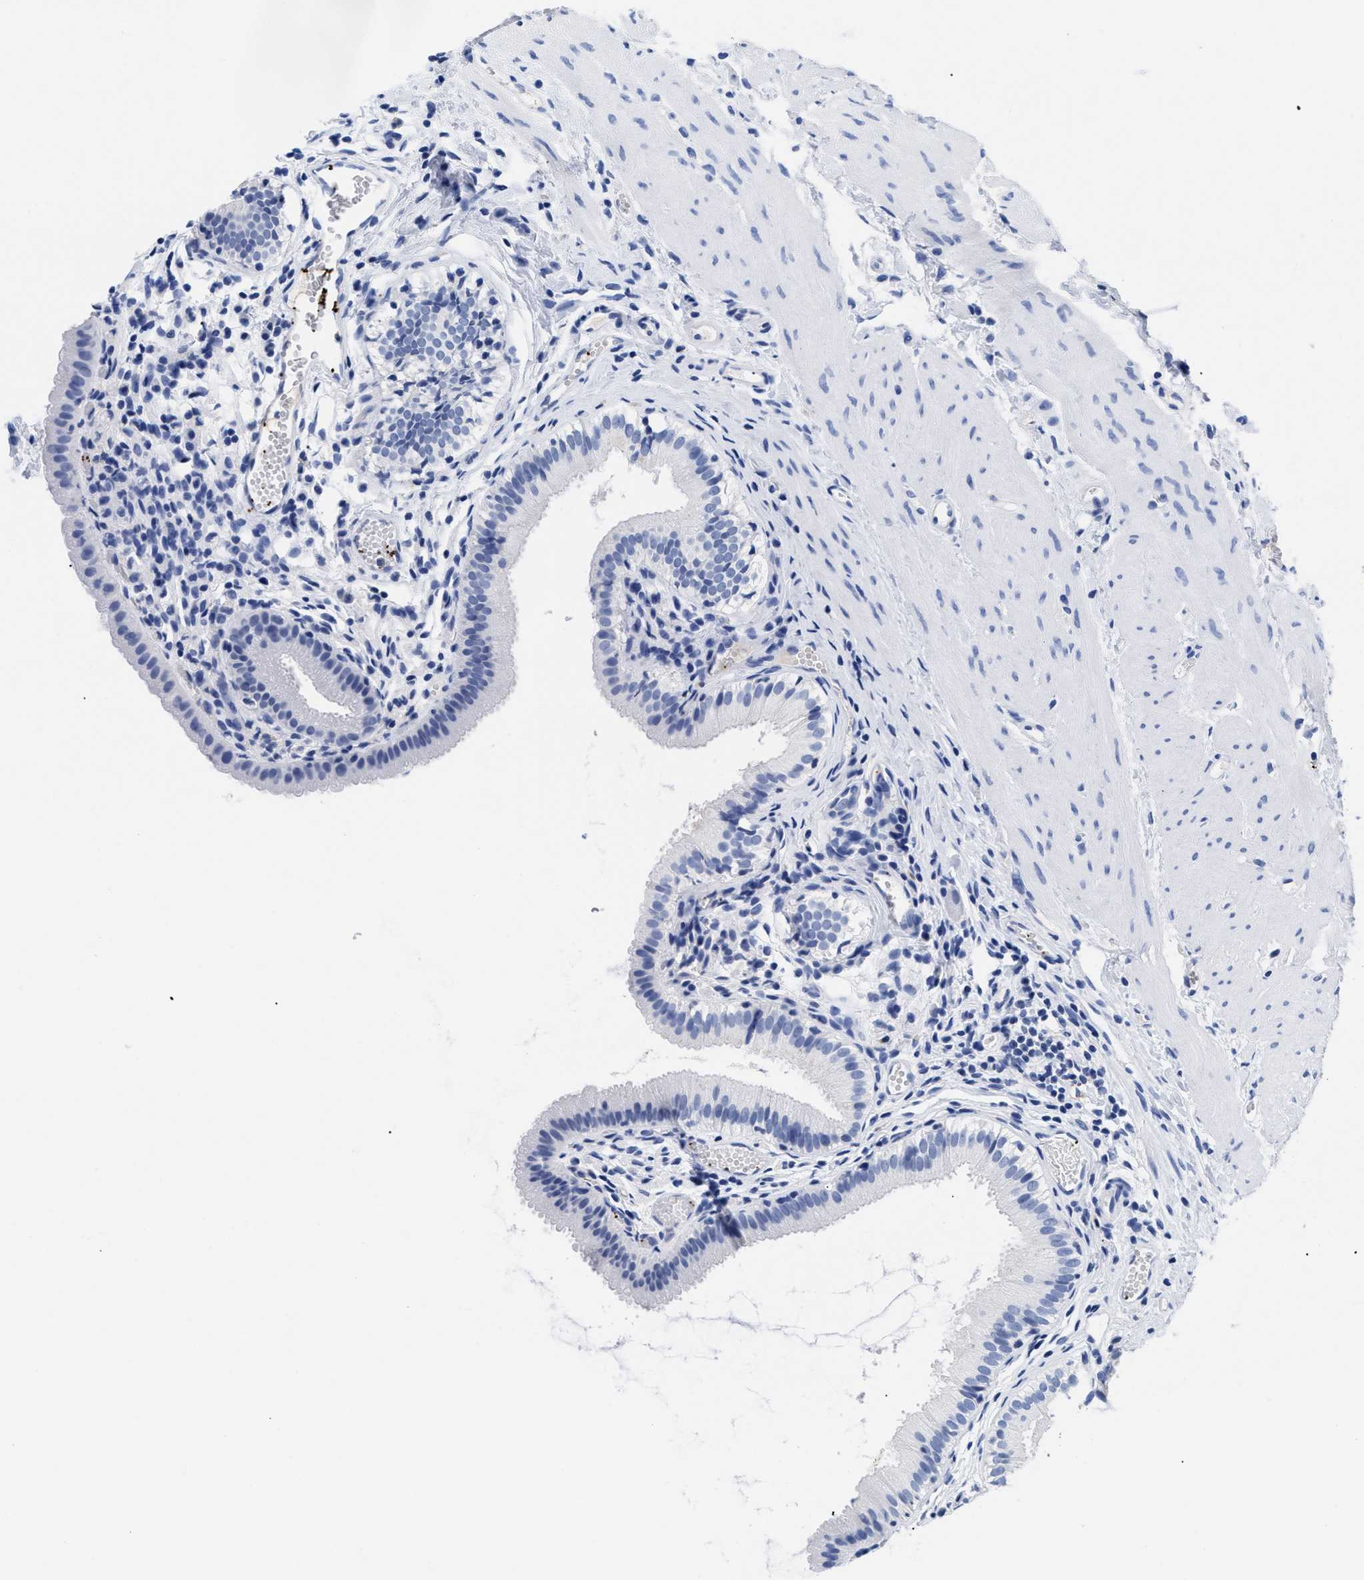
{"staining": {"intensity": "negative", "quantity": "none", "location": "none"}, "tissue": "gallbladder", "cell_type": "Glandular cells", "image_type": "normal", "snomed": [{"axis": "morphology", "description": "Normal tissue, NOS"}, {"axis": "topography", "description": "Gallbladder"}], "caption": "Unremarkable gallbladder was stained to show a protein in brown. There is no significant expression in glandular cells. (Brightfield microscopy of DAB (3,3'-diaminobenzidine) immunohistochemistry at high magnification).", "gene": "TREML1", "patient": {"sex": "female", "age": 26}}